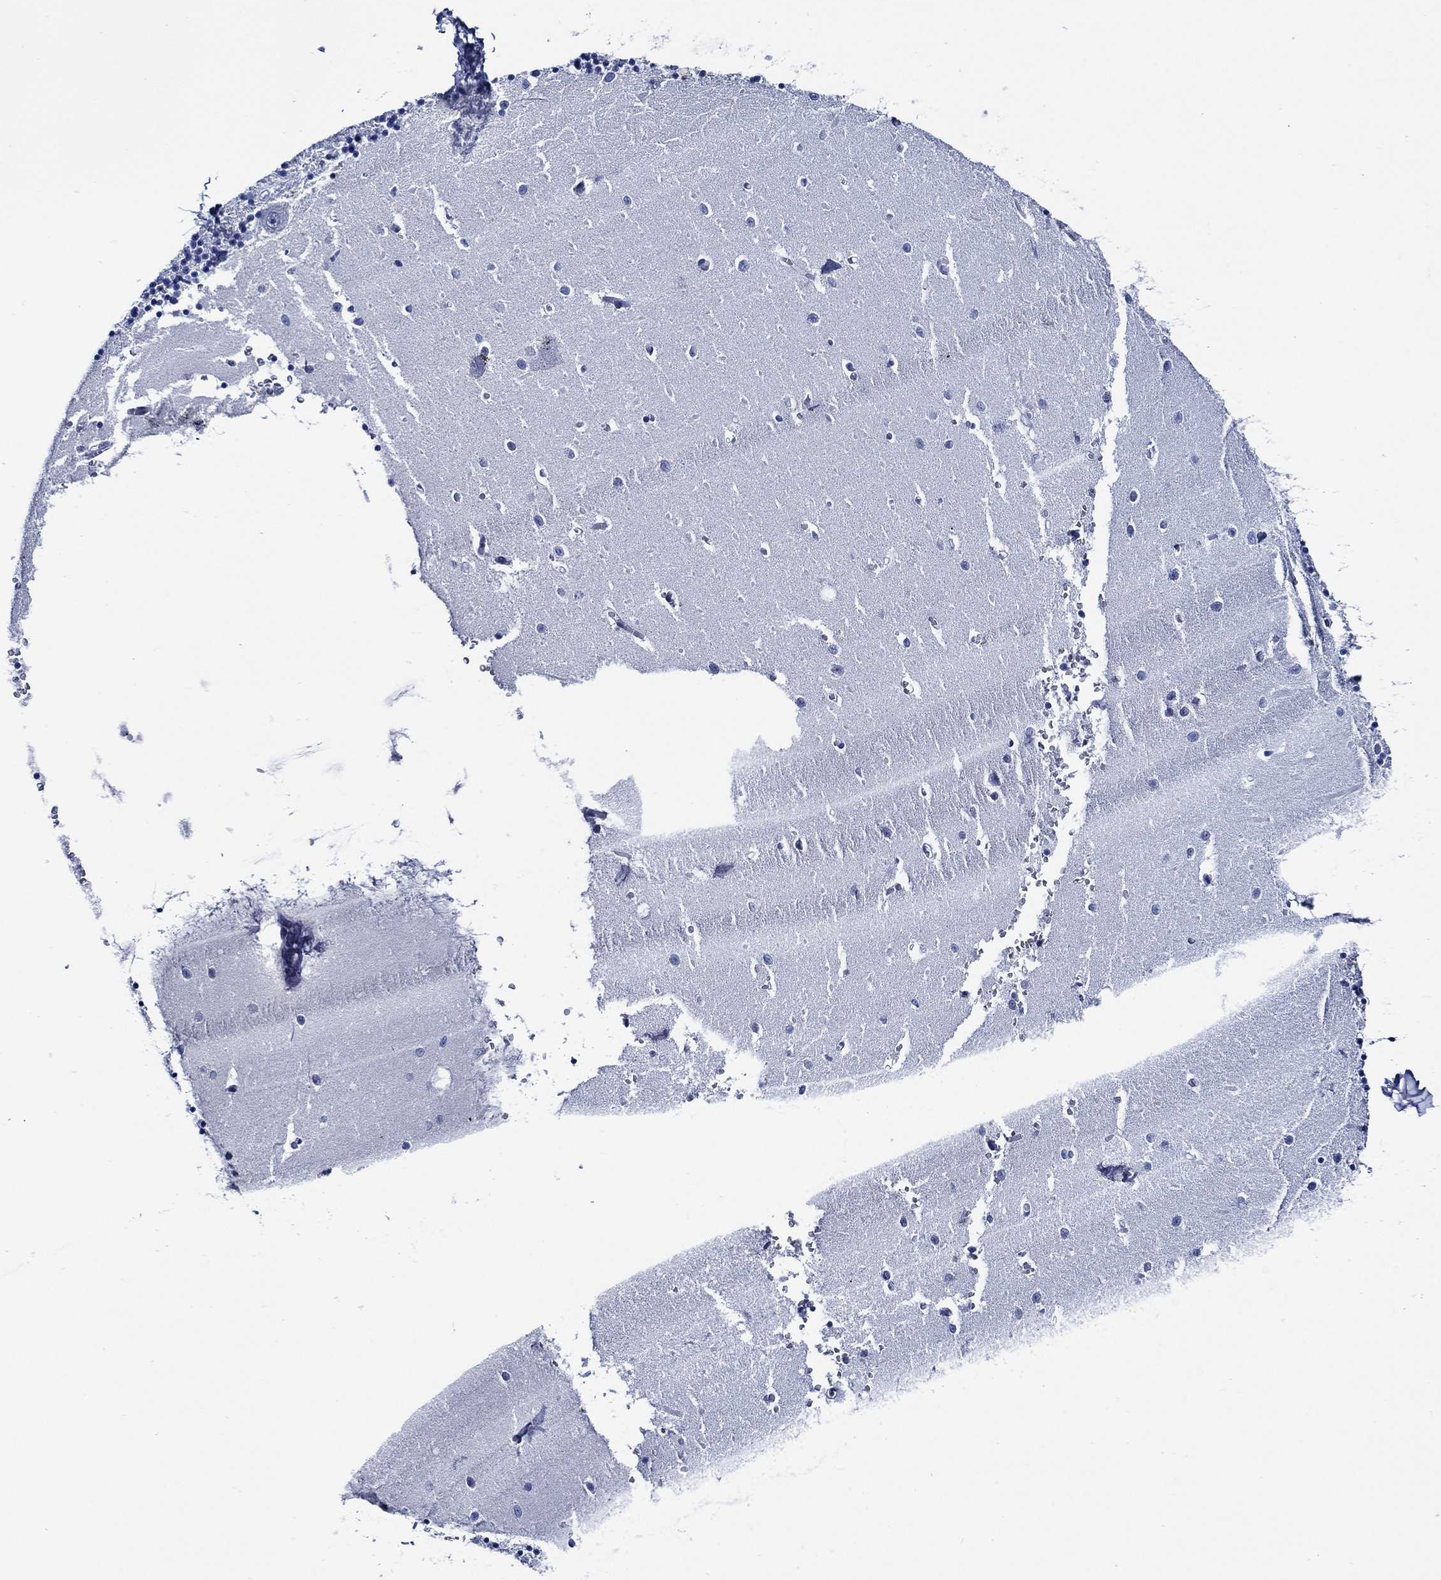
{"staining": {"intensity": "negative", "quantity": "none", "location": "none"}, "tissue": "cerebellum", "cell_type": "Cells in granular layer", "image_type": "normal", "snomed": [{"axis": "morphology", "description": "Normal tissue, NOS"}, {"axis": "topography", "description": "Cerebellum"}], "caption": "The IHC histopathology image has no significant positivity in cells in granular layer of cerebellum.", "gene": "WDR62", "patient": {"sex": "female", "age": 64}}